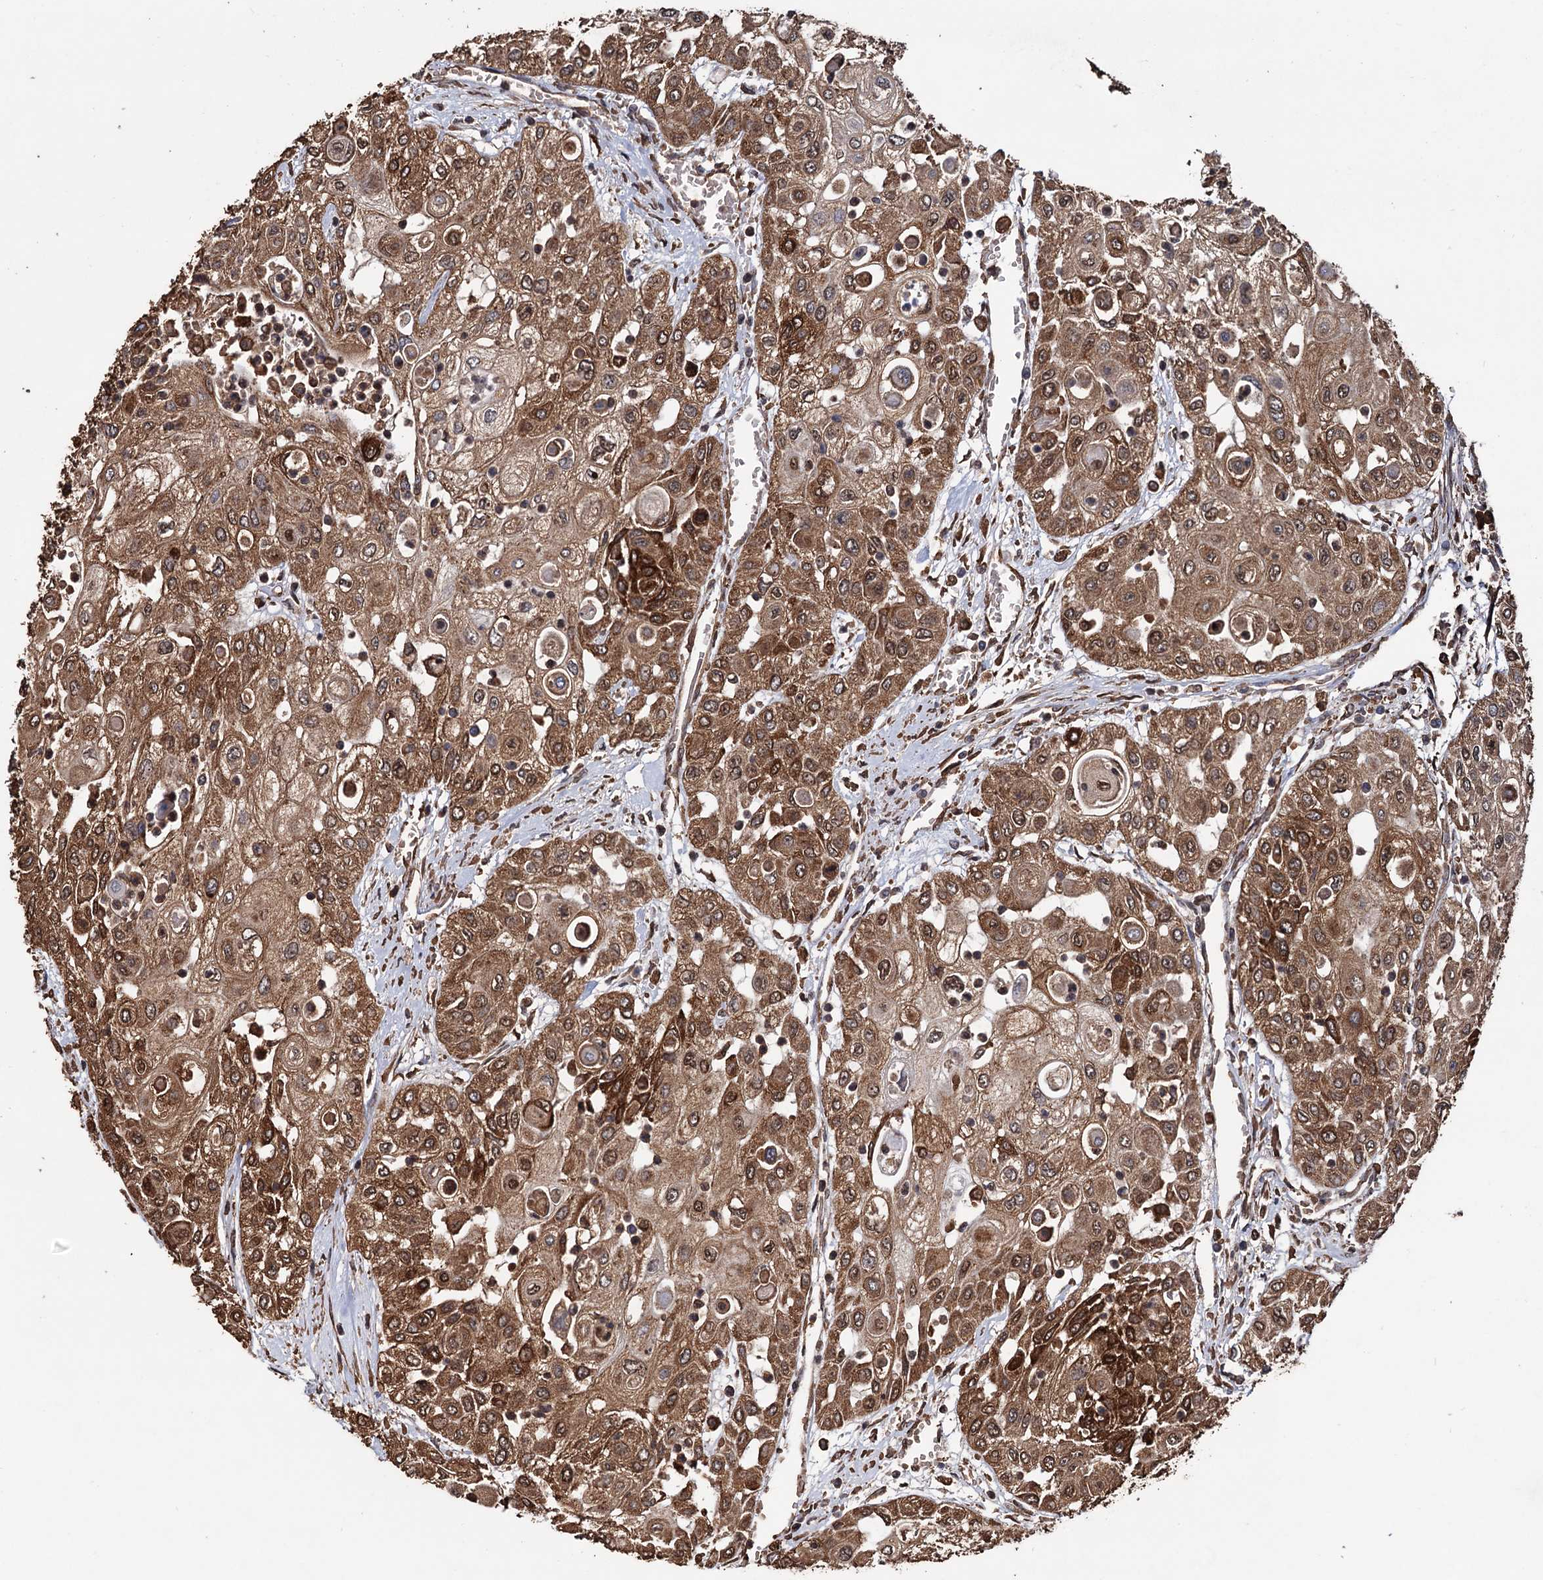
{"staining": {"intensity": "strong", "quantity": ">75%", "location": "cytoplasmic/membranous,nuclear"}, "tissue": "urothelial cancer", "cell_type": "Tumor cells", "image_type": "cancer", "snomed": [{"axis": "morphology", "description": "Urothelial carcinoma, High grade"}, {"axis": "topography", "description": "Urinary bladder"}], "caption": "The photomicrograph exhibits a brown stain indicating the presence of a protein in the cytoplasmic/membranous and nuclear of tumor cells in high-grade urothelial carcinoma.", "gene": "TBC1D12", "patient": {"sex": "female", "age": 79}}